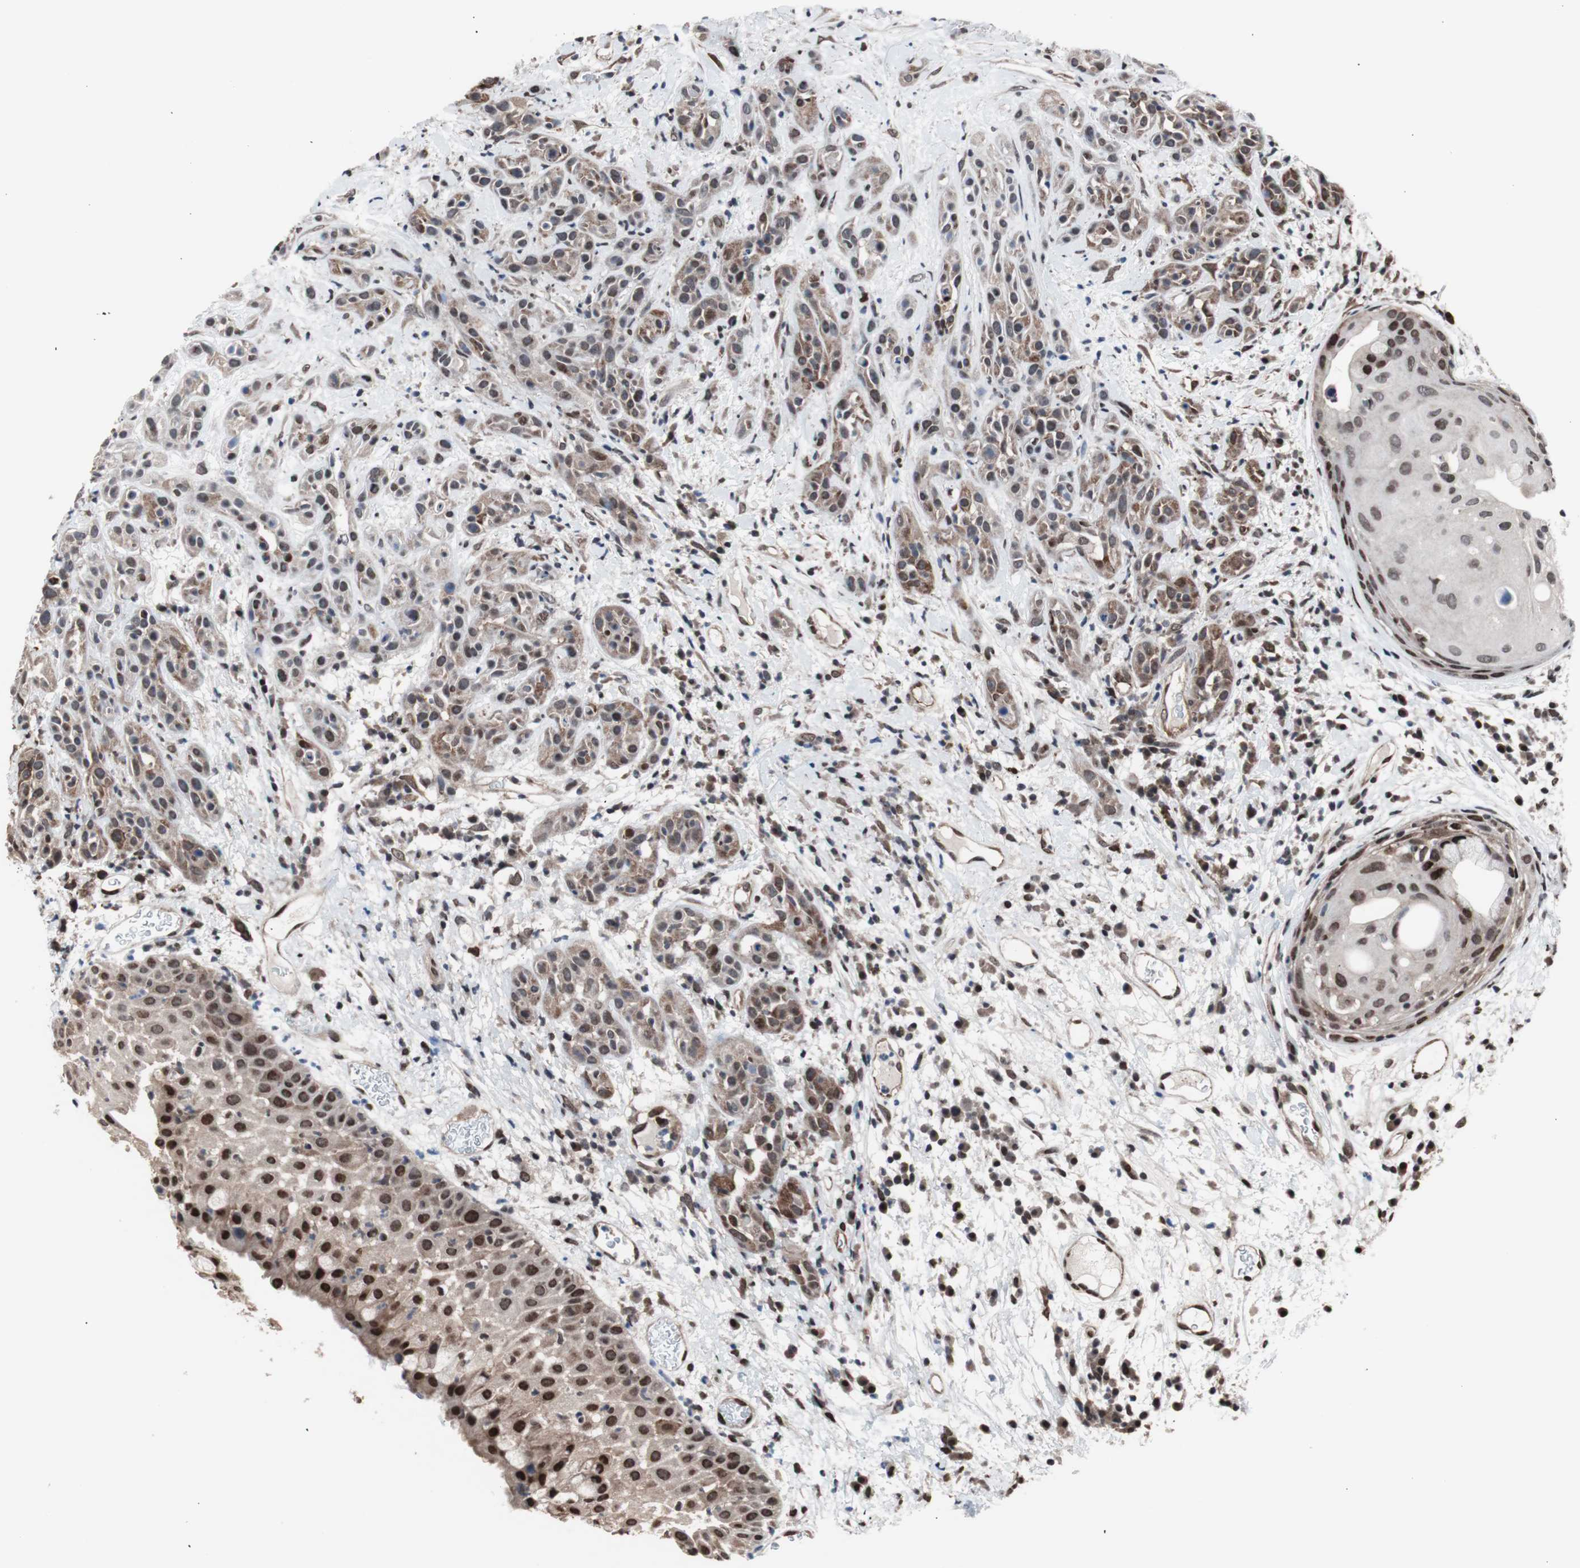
{"staining": {"intensity": "moderate", "quantity": "25%-75%", "location": "cytoplasmic/membranous,nuclear"}, "tissue": "head and neck cancer", "cell_type": "Tumor cells", "image_type": "cancer", "snomed": [{"axis": "morphology", "description": "Squamous cell carcinoma, NOS"}, {"axis": "topography", "description": "Head-Neck"}], "caption": "A high-resolution image shows IHC staining of head and neck cancer (squamous cell carcinoma), which displays moderate cytoplasmic/membranous and nuclear staining in about 25%-75% of tumor cells. Immunohistochemistry stains the protein in brown and the nuclei are stained blue.", "gene": "POGZ", "patient": {"sex": "male", "age": 62}}